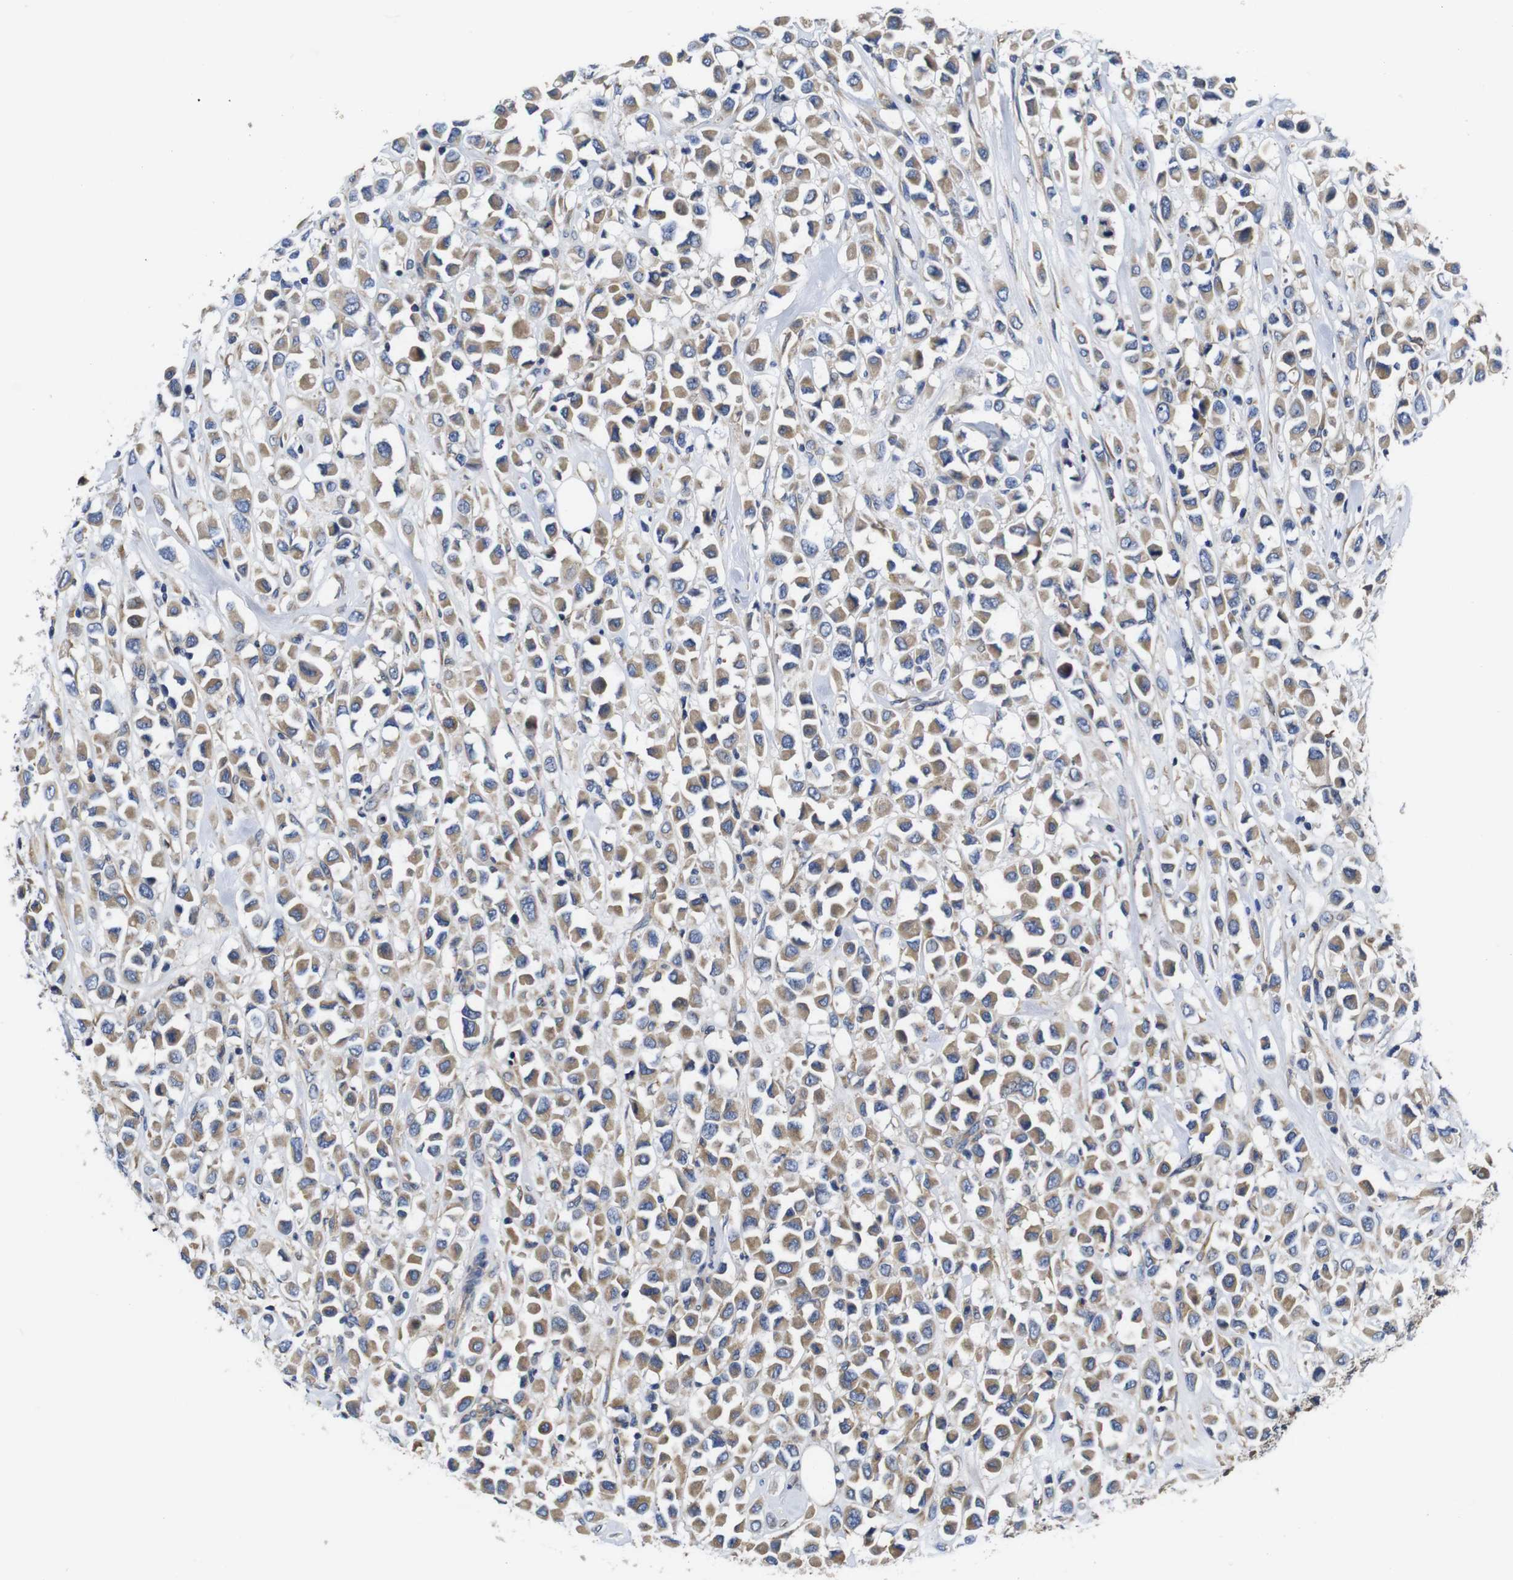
{"staining": {"intensity": "moderate", "quantity": ">75%", "location": "cytoplasmic/membranous"}, "tissue": "breast cancer", "cell_type": "Tumor cells", "image_type": "cancer", "snomed": [{"axis": "morphology", "description": "Duct carcinoma"}, {"axis": "topography", "description": "Breast"}], "caption": "DAB (3,3'-diaminobenzidine) immunohistochemical staining of human breast infiltrating ductal carcinoma demonstrates moderate cytoplasmic/membranous protein staining in approximately >75% of tumor cells. (IHC, brightfield microscopy, high magnification).", "gene": "MARCHF7", "patient": {"sex": "female", "age": 61}}